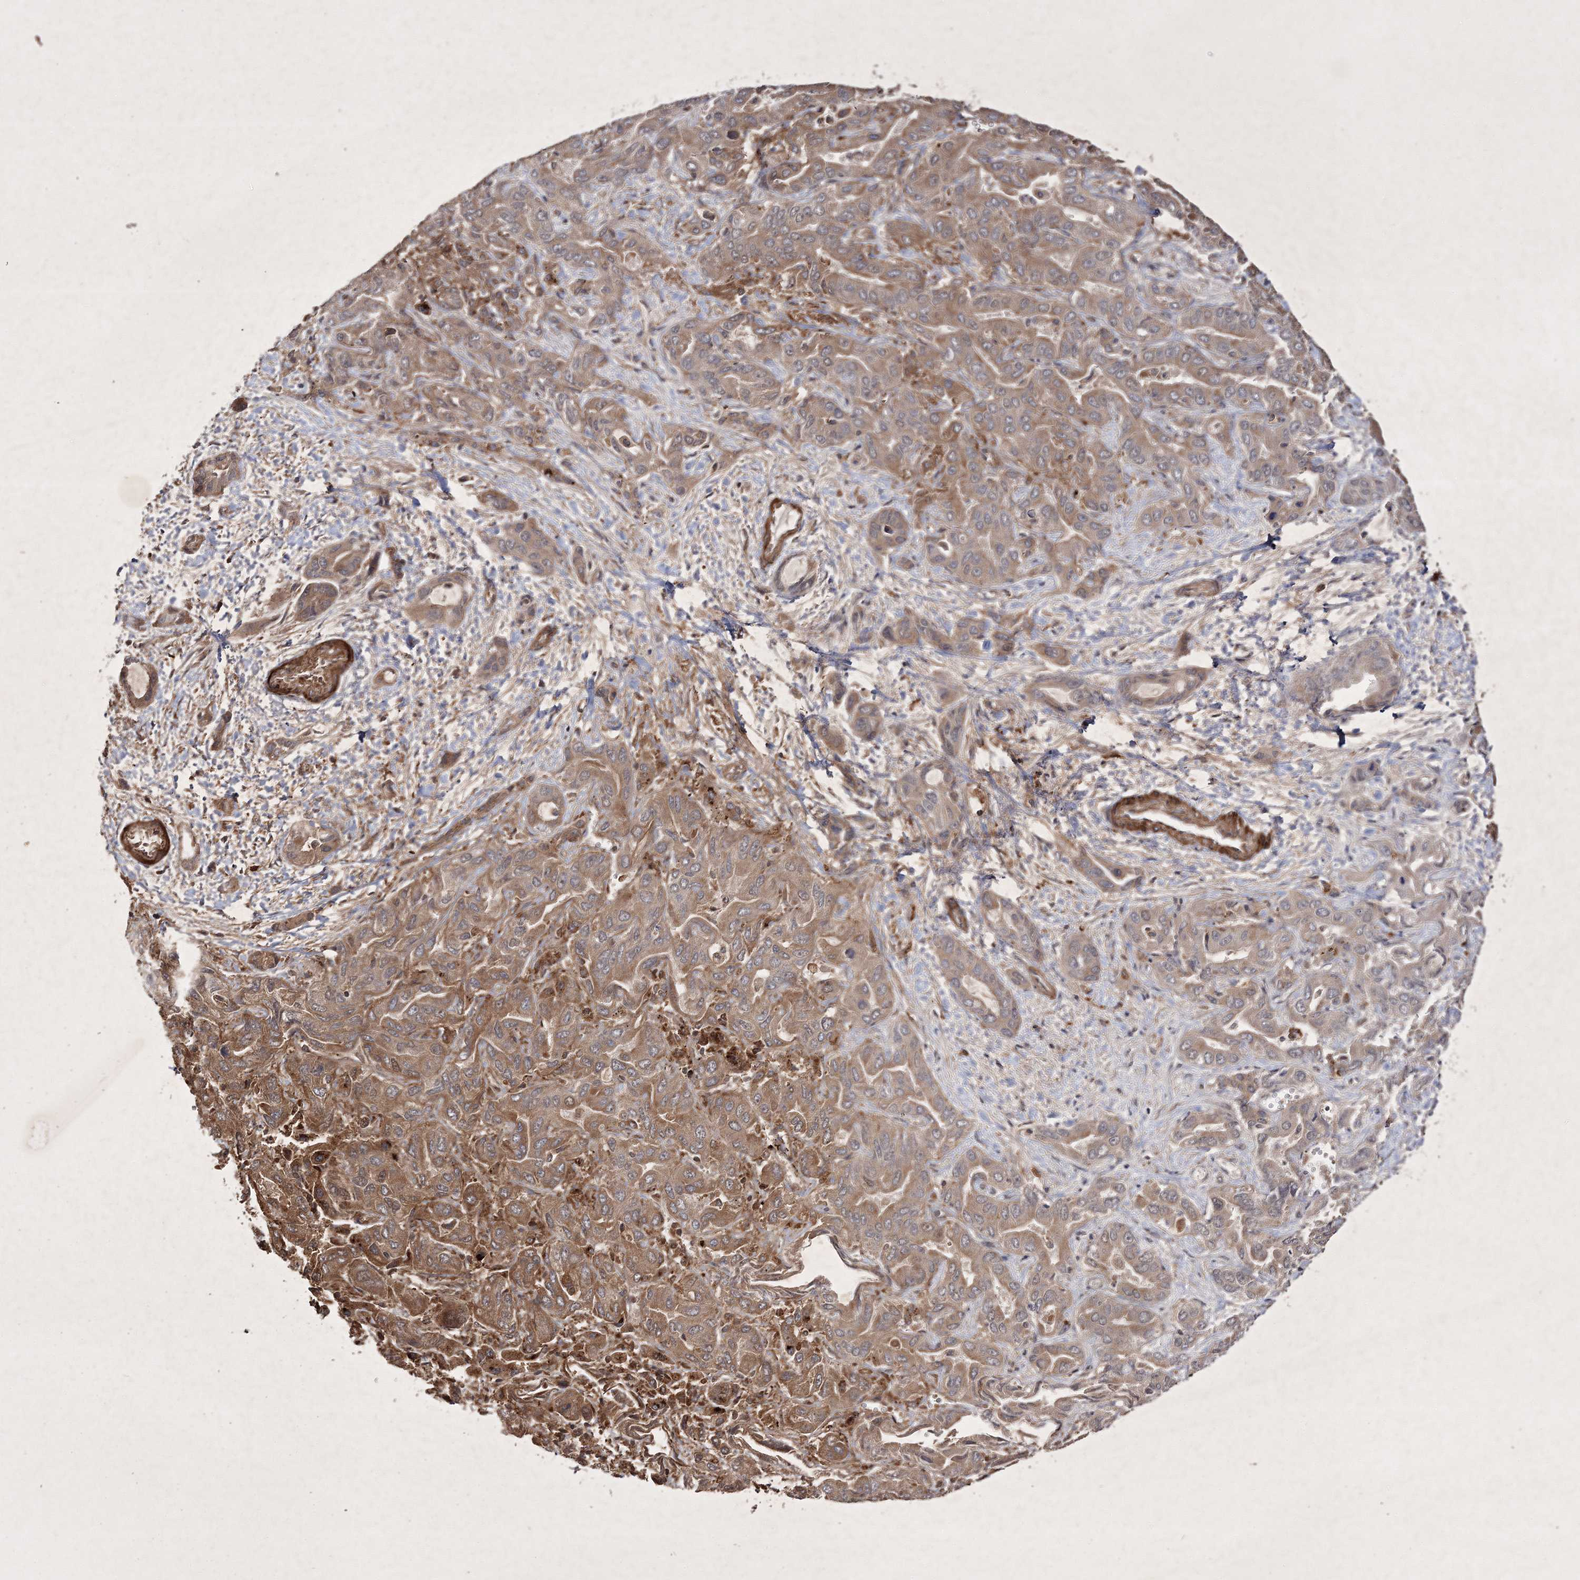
{"staining": {"intensity": "moderate", "quantity": "25%-75%", "location": "cytoplasmic/membranous"}, "tissue": "liver cancer", "cell_type": "Tumor cells", "image_type": "cancer", "snomed": [{"axis": "morphology", "description": "Cholangiocarcinoma"}, {"axis": "topography", "description": "Liver"}], "caption": "Liver cholangiocarcinoma stained with a protein marker shows moderate staining in tumor cells.", "gene": "DNAJC13", "patient": {"sex": "female", "age": 52}}